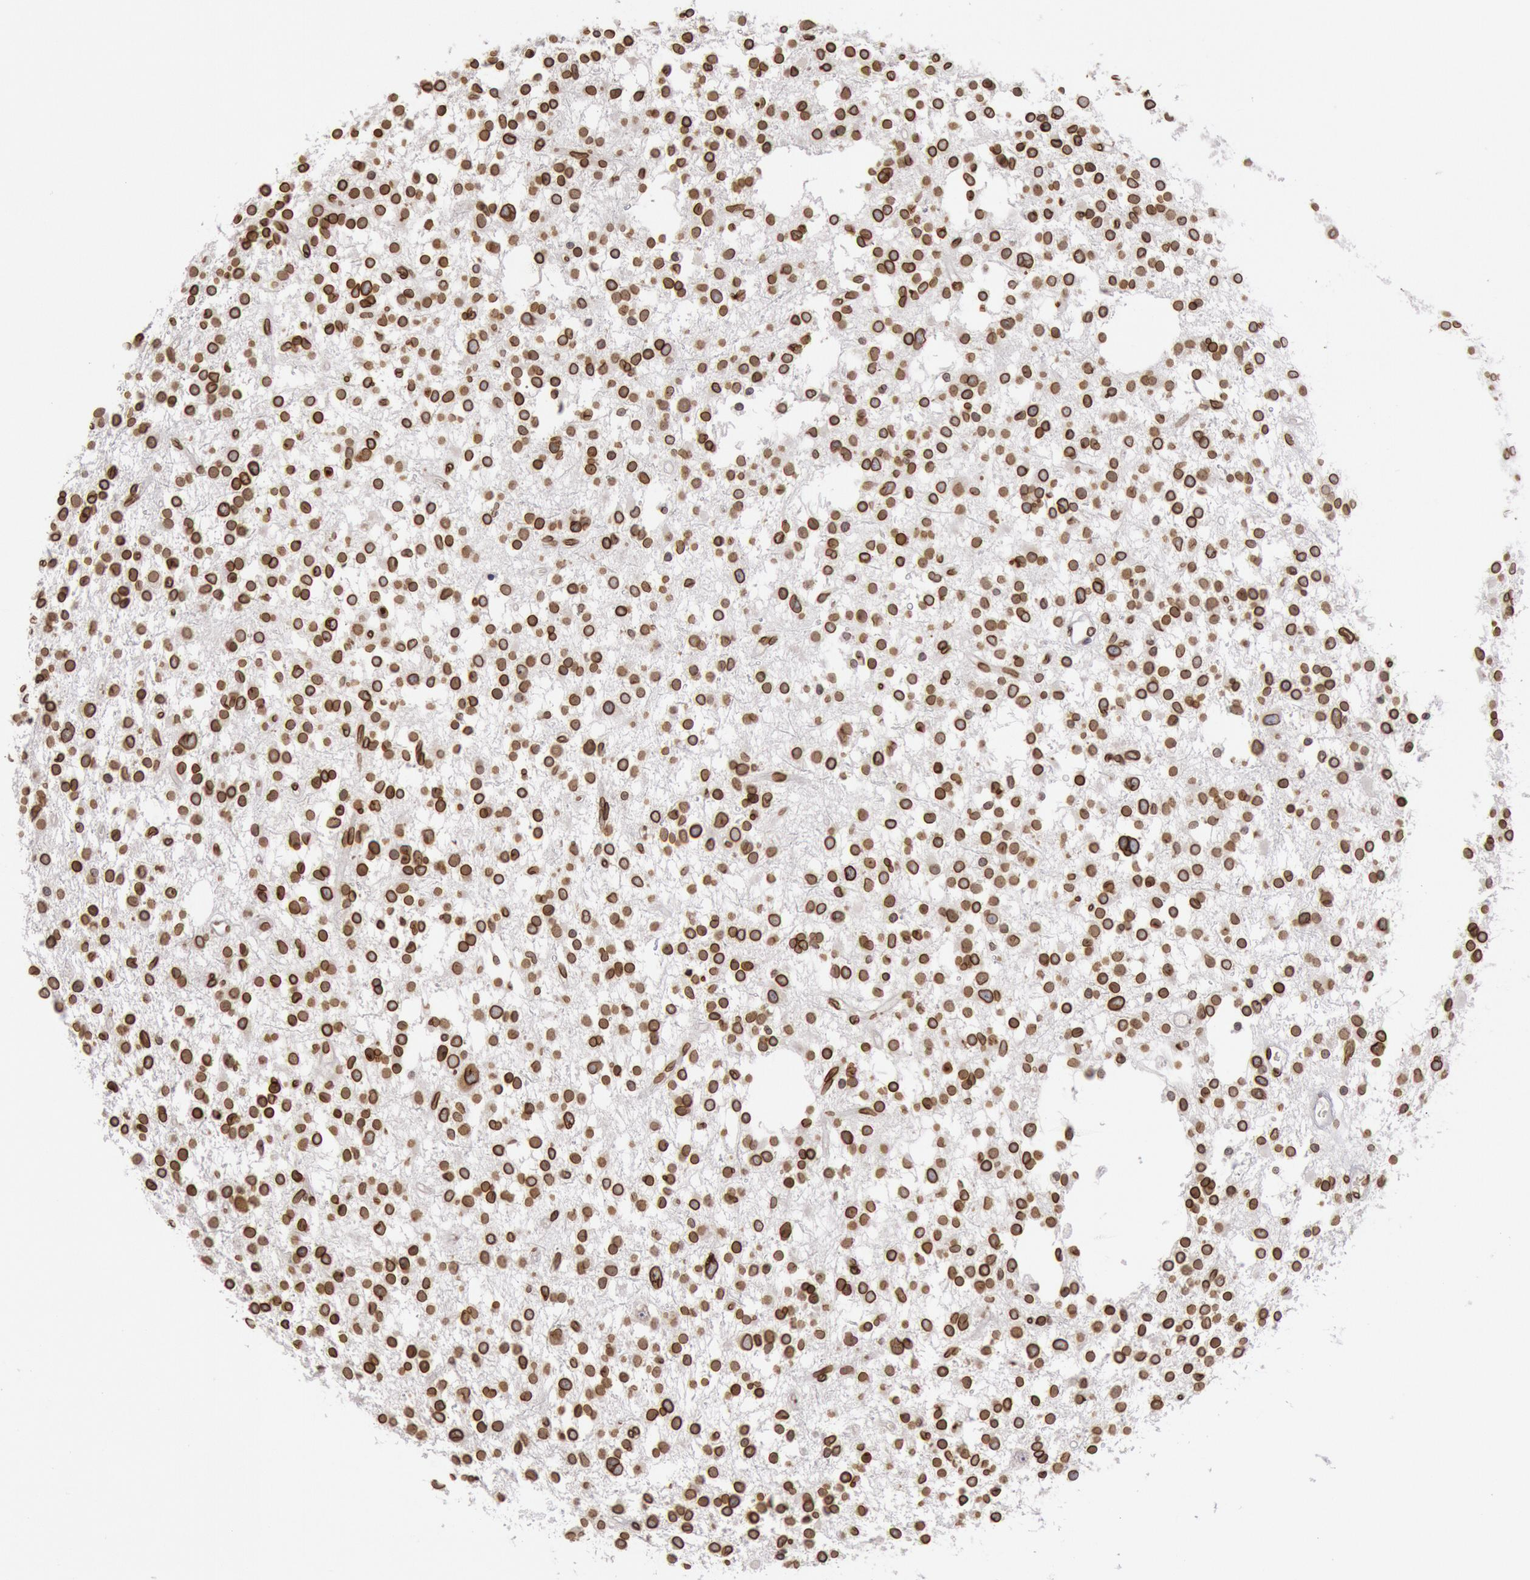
{"staining": {"intensity": "strong", "quantity": ">75%", "location": "cytoplasmic/membranous,nuclear"}, "tissue": "glioma", "cell_type": "Tumor cells", "image_type": "cancer", "snomed": [{"axis": "morphology", "description": "Glioma, malignant, Low grade"}, {"axis": "topography", "description": "Brain"}], "caption": "Malignant glioma (low-grade) stained for a protein (brown) displays strong cytoplasmic/membranous and nuclear positive staining in about >75% of tumor cells.", "gene": "SUN2", "patient": {"sex": "female", "age": 36}}